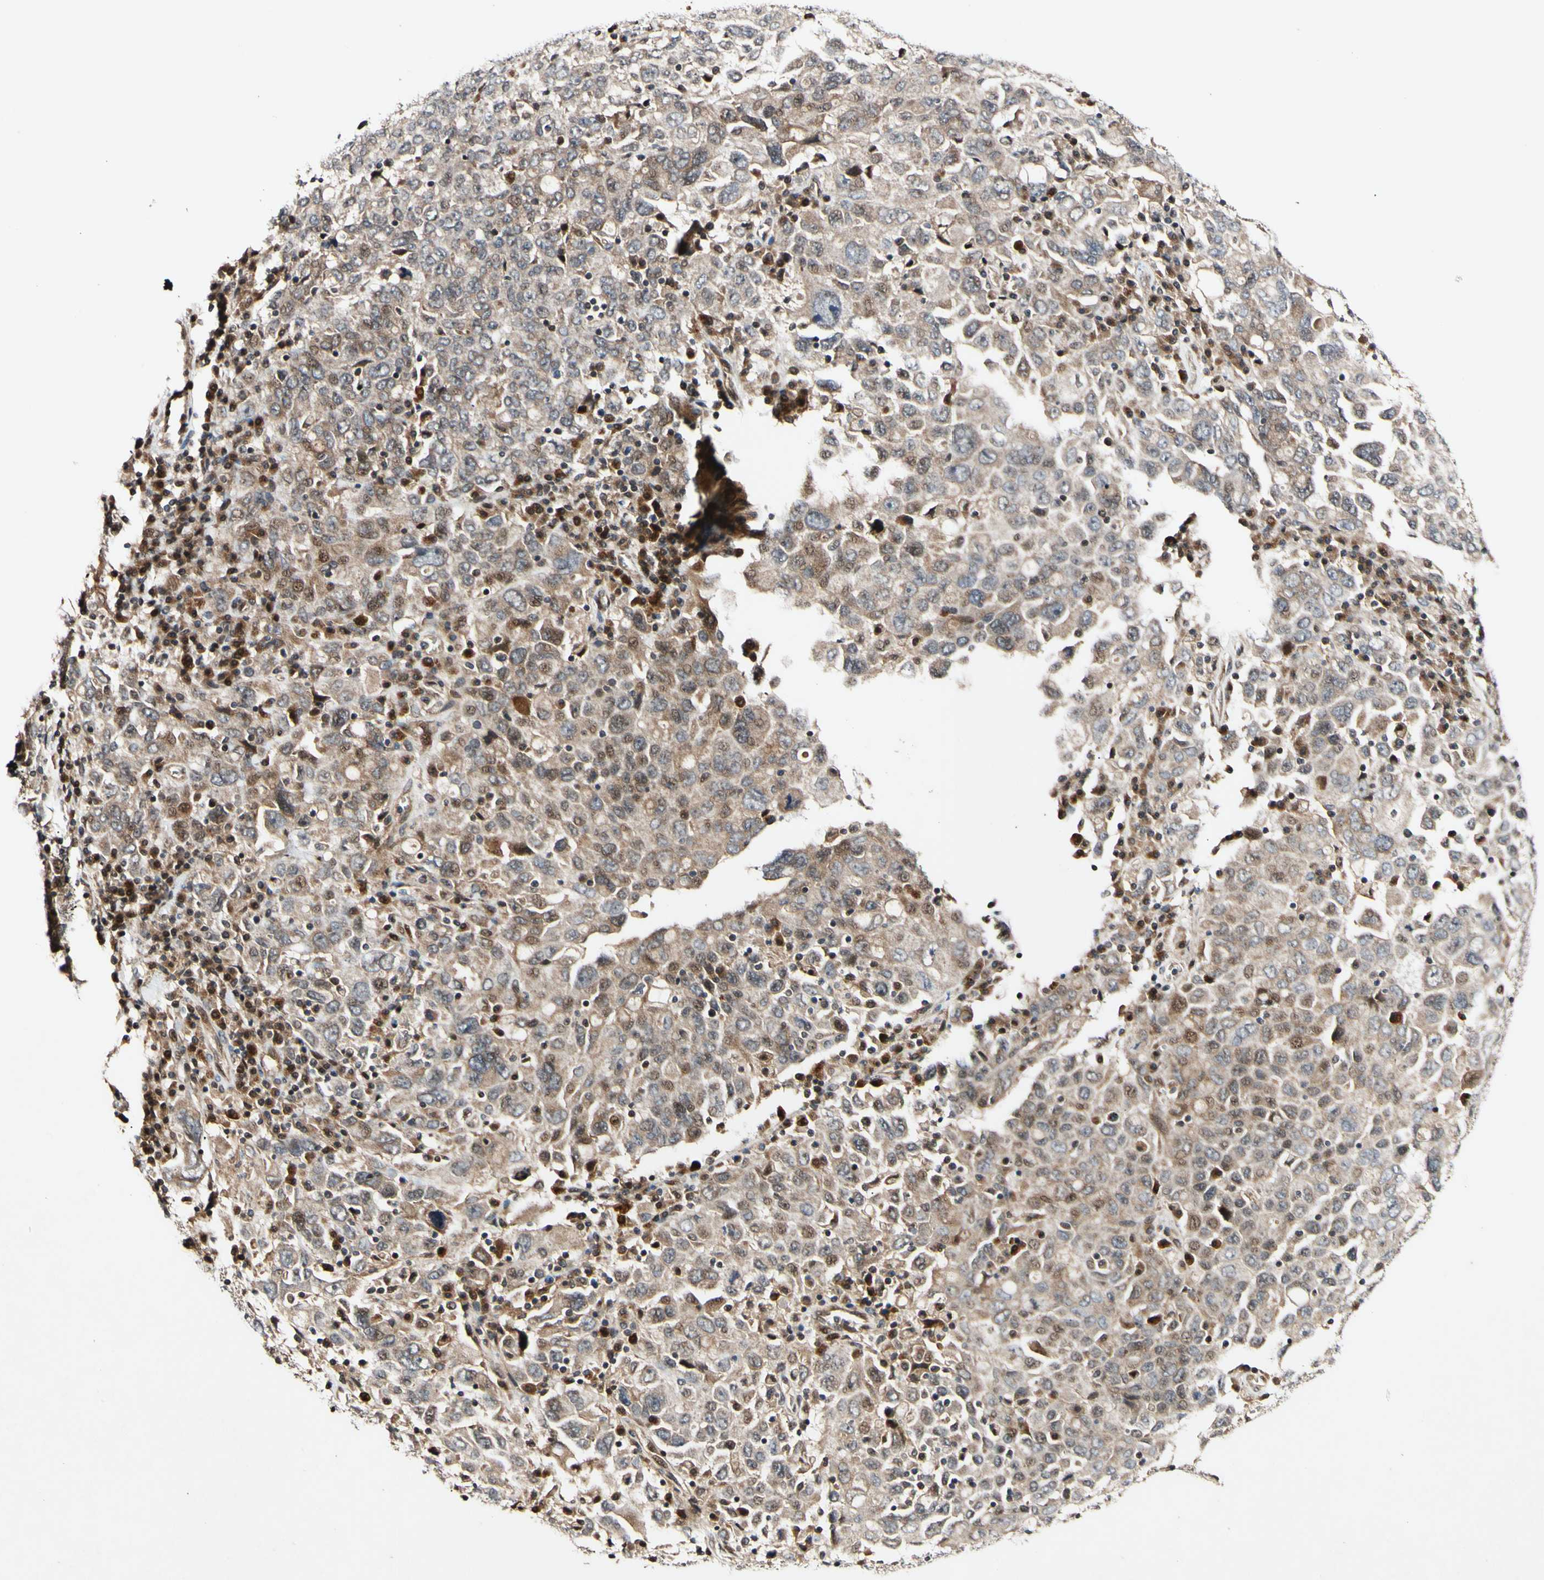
{"staining": {"intensity": "moderate", "quantity": ">75%", "location": "cytoplasmic/membranous,nuclear"}, "tissue": "ovarian cancer", "cell_type": "Tumor cells", "image_type": "cancer", "snomed": [{"axis": "morphology", "description": "Carcinoma, endometroid"}, {"axis": "topography", "description": "Ovary"}], "caption": "Immunohistochemical staining of human ovarian cancer exhibits medium levels of moderate cytoplasmic/membranous and nuclear staining in about >75% of tumor cells.", "gene": "CSNK1E", "patient": {"sex": "female", "age": 62}}